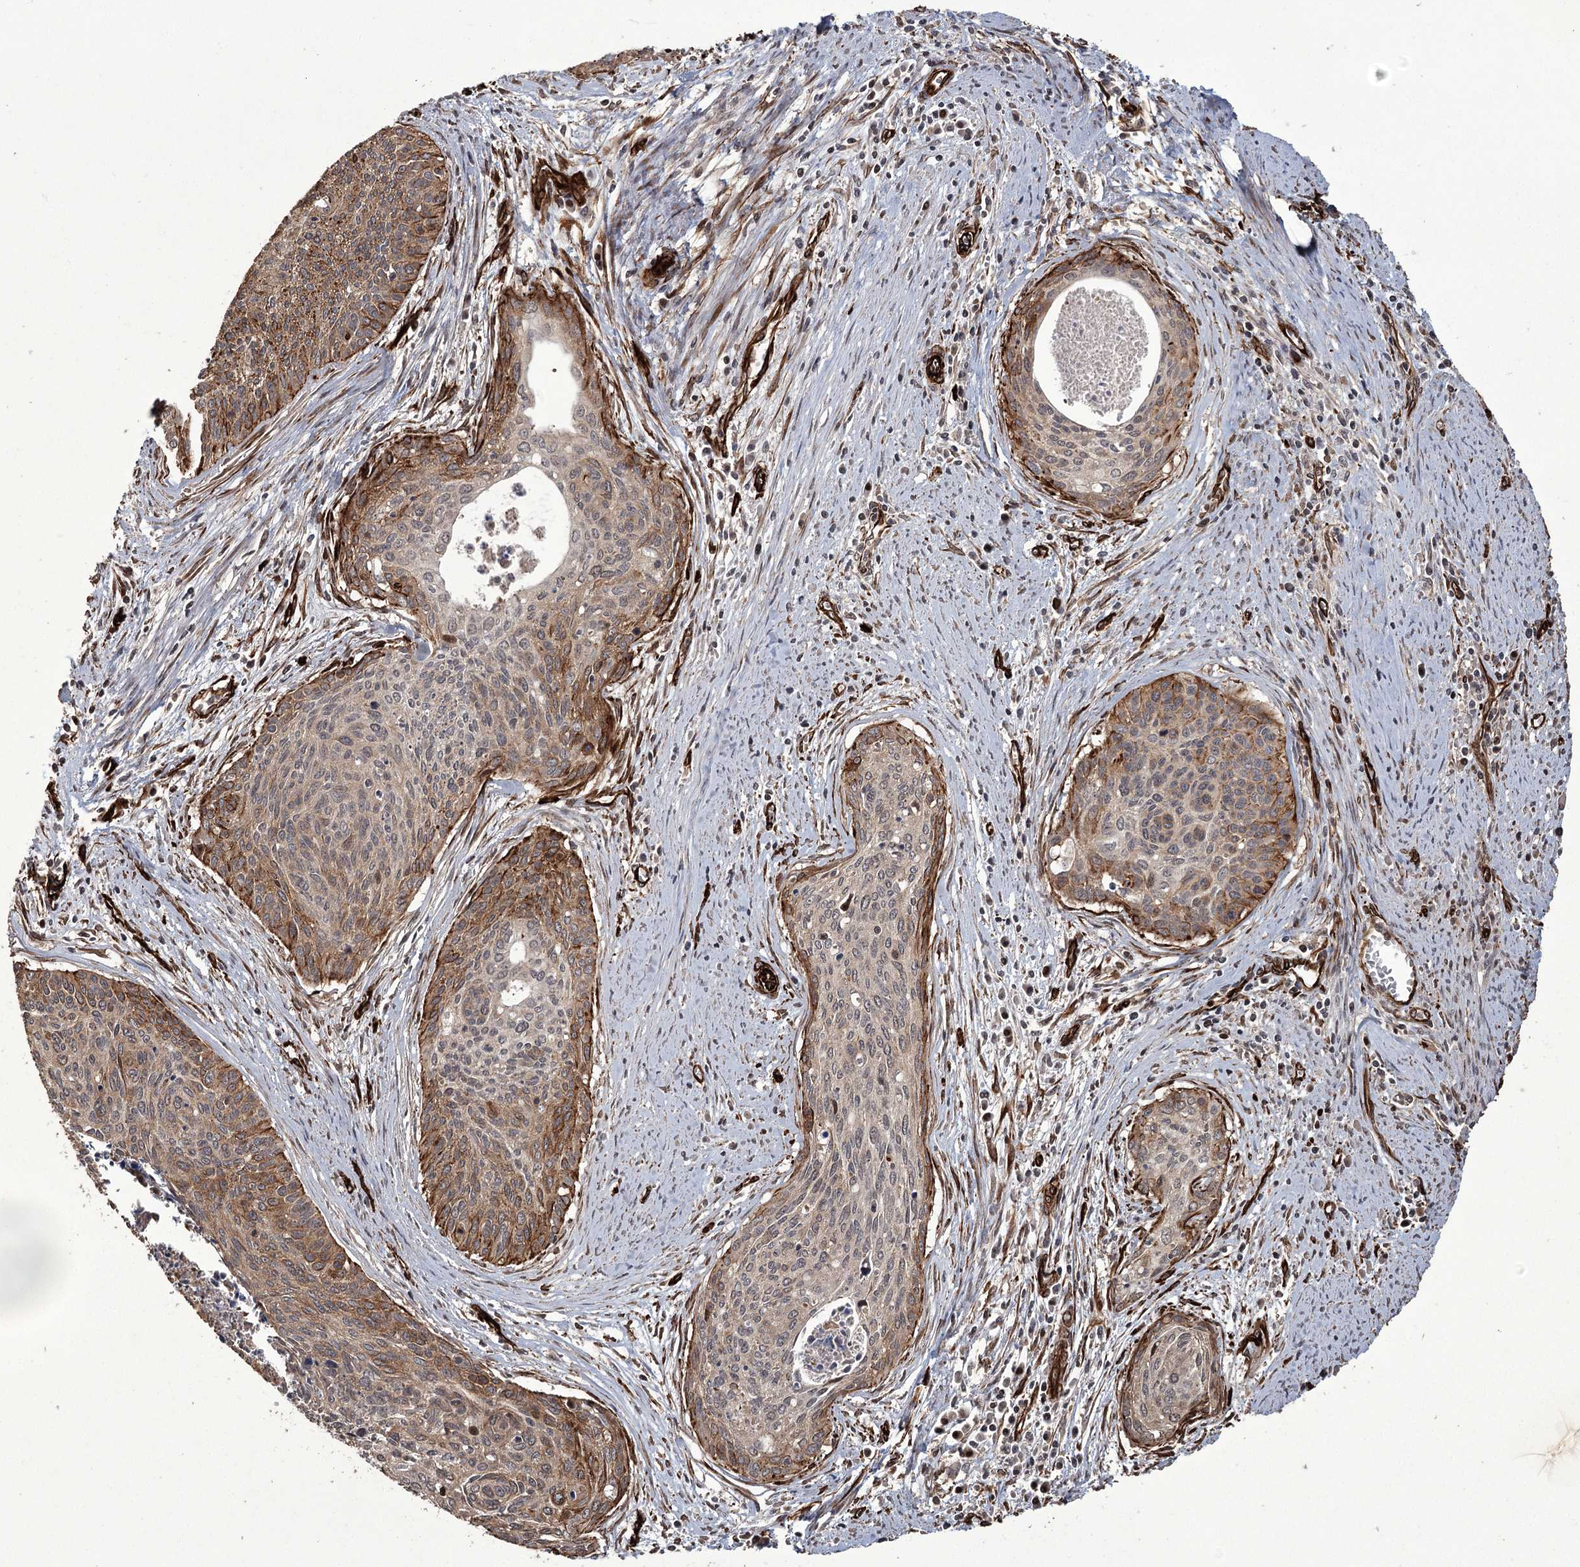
{"staining": {"intensity": "moderate", "quantity": "25%-75%", "location": "cytoplasmic/membranous"}, "tissue": "cervical cancer", "cell_type": "Tumor cells", "image_type": "cancer", "snomed": [{"axis": "morphology", "description": "Squamous cell carcinoma, NOS"}, {"axis": "topography", "description": "Cervix"}], "caption": "DAB (3,3'-diaminobenzidine) immunohistochemical staining of cervical squamous cell carcinoma shows moderate cytoplasmic/membranous protein expression in about 25%-75% of tumor cells. (Brightfield microscopy of DAB IHC at high magnification).", "gene": "RPAP3", "patient": {"sex": "female", "age": 55}}